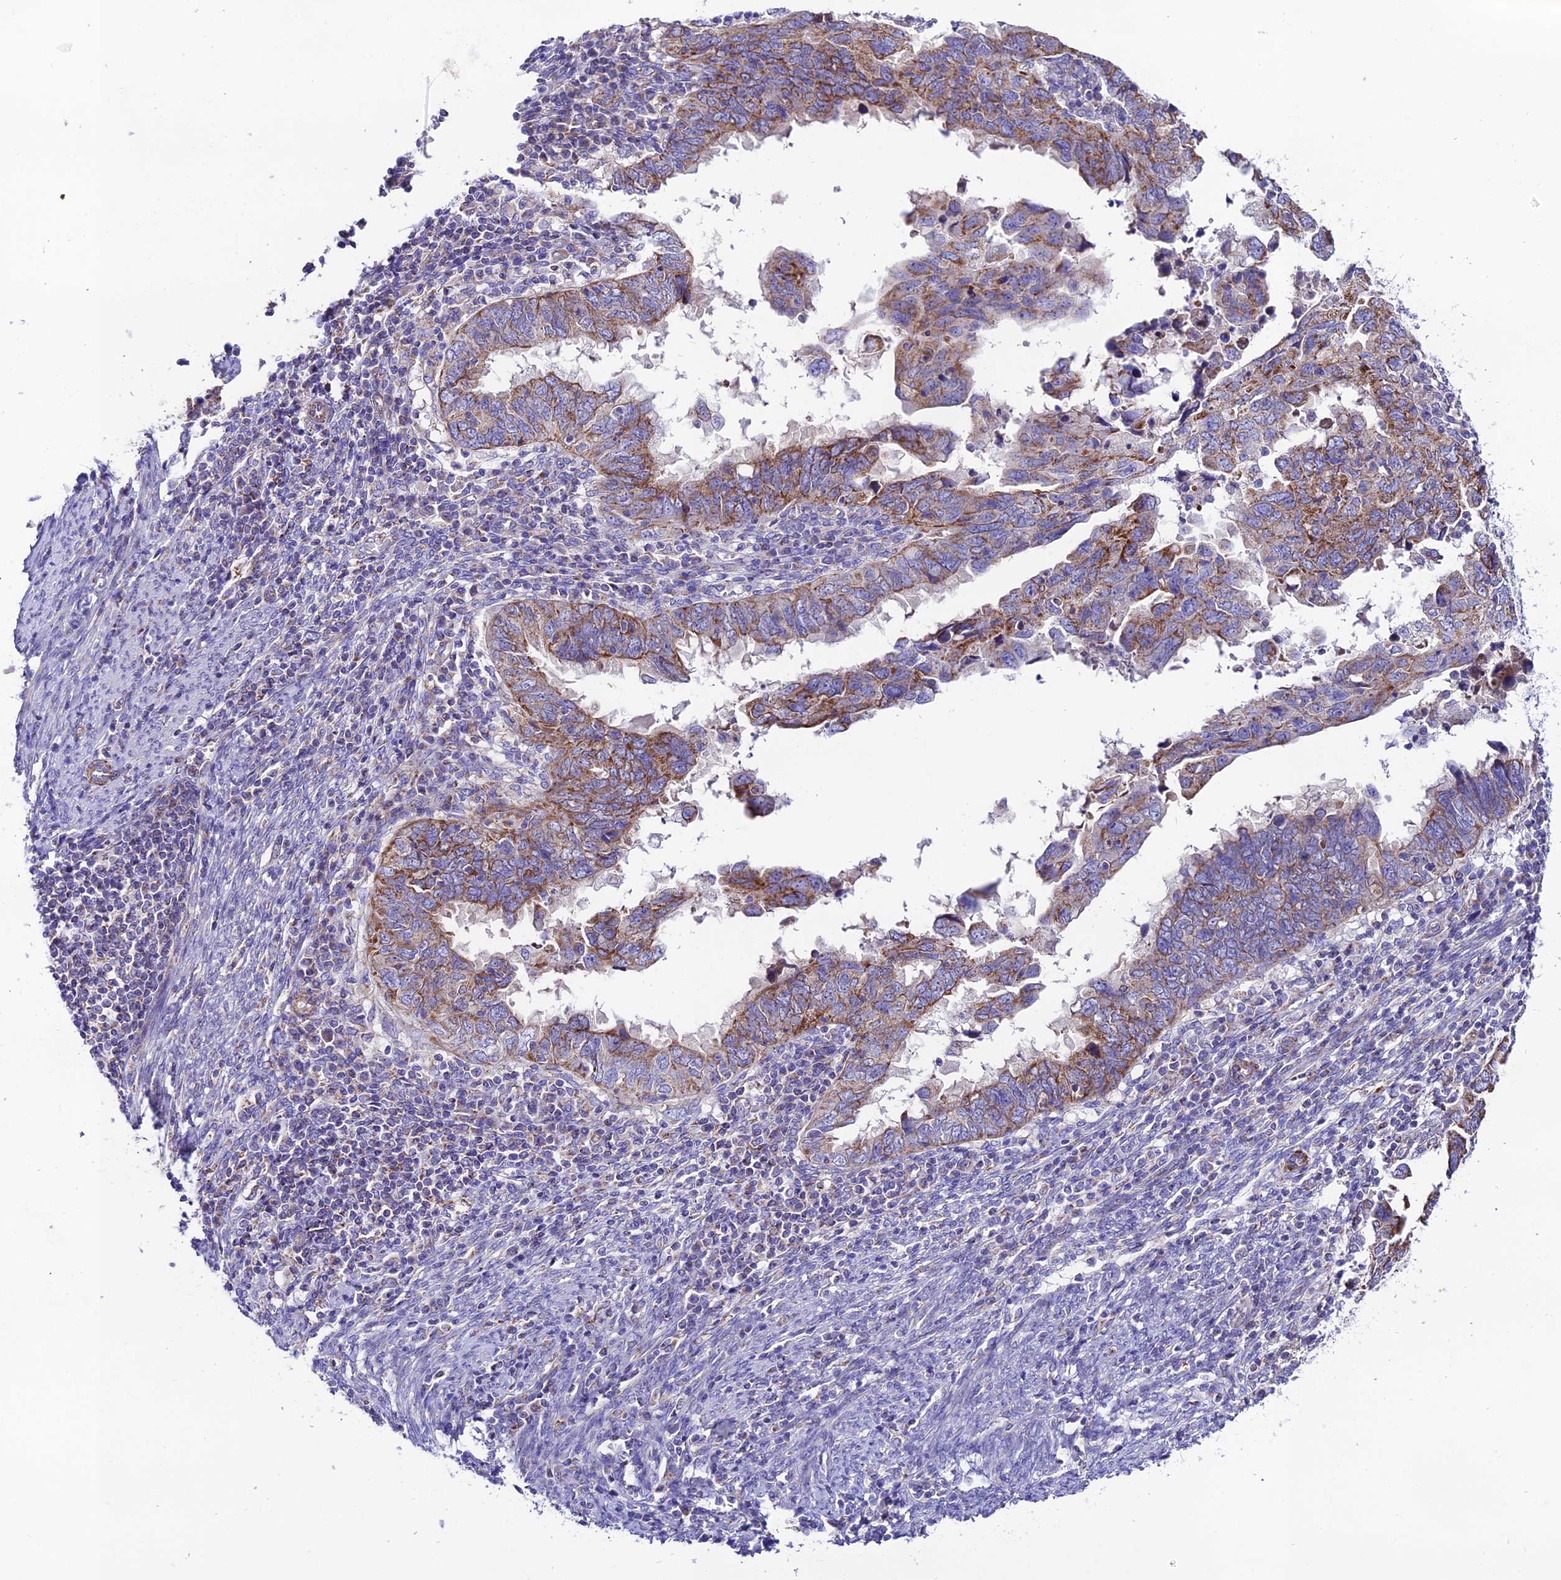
{"staining": {"intensity": "moderate", "quantity": ">75%", "location": "cytoplasmic/membranous"}, "tissue": "endometrial cancer", "cell_type": "Tumor cells", "image_type": "cancer", "snomed": [{"axis": "morphology", "description": "Adenocarcinoma, NOS"}, {"axis": "topography", "description": "Uterus"}], "caption": "Immunohistochemistry (DAB) staining of human endometrial adenocarcinoma exhibits moderate cytoplasmic/membranous protein expression in approximately >75% of tumor cells. (Brightfield microscopy of DAB IHC at high magnification).", "gene": "HSDL2", "patient": {"sex": "female", "age": 77}}